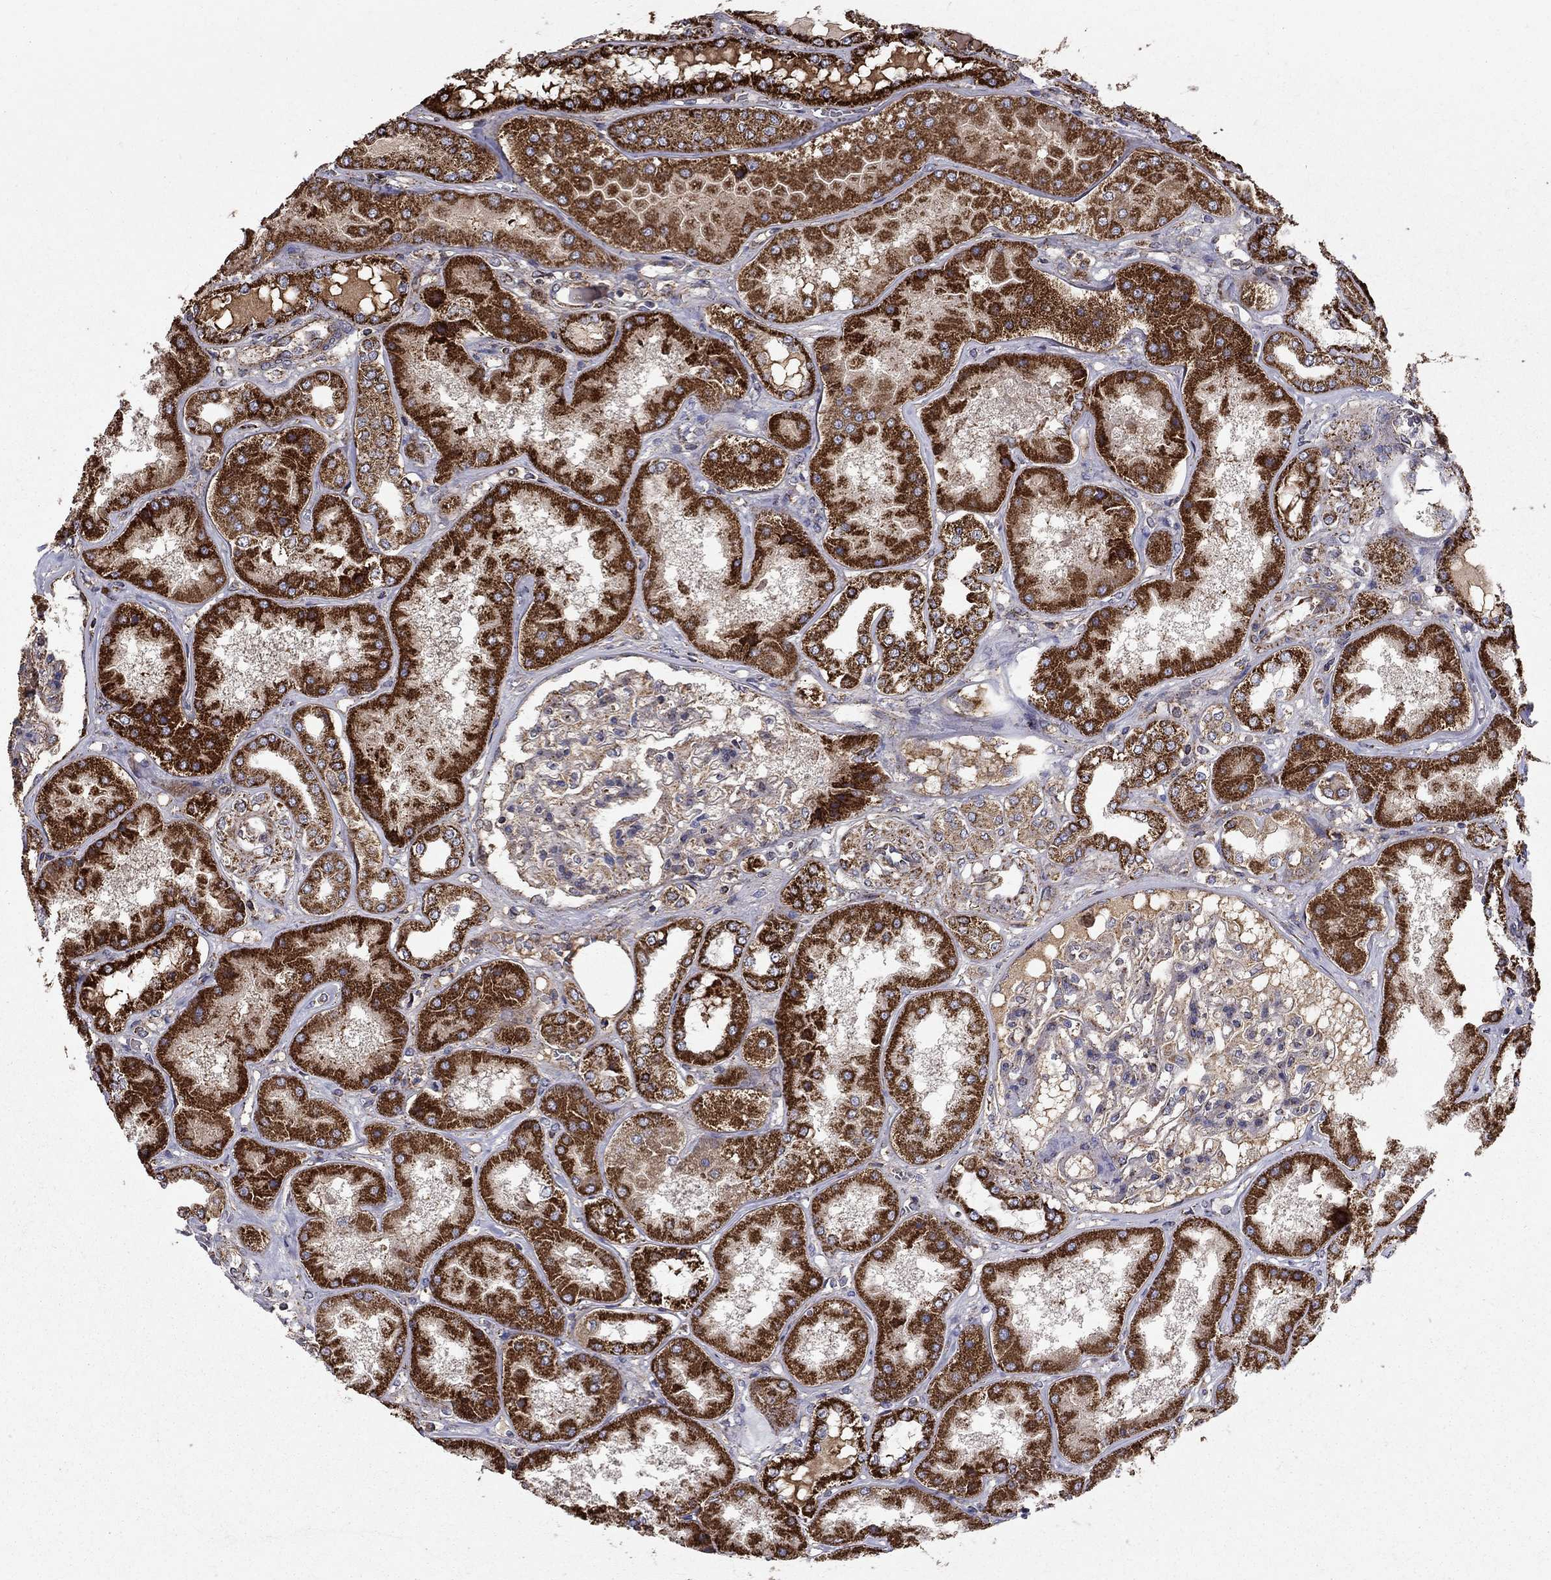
{"staining": {"intensity": "moderate", "quantity": "<25%", "location": "cytoplasmic/membranous"}, "tissue": "kidney", "cell_type": "Cells in glomeruli", "image_type": "normal", "snomed": [{"axis": "morphology", "description": "Normal tissue, NOS"}, {"axis": "topography", "description": "Kidney"}], "caption": "A brown stain shows moderate cytoplasmic/membranous staining of a protein in cells in glomeruli of normal human kidney.", "gene": "NDUFS8", "patient": {"sex": "female", "age": 56}}